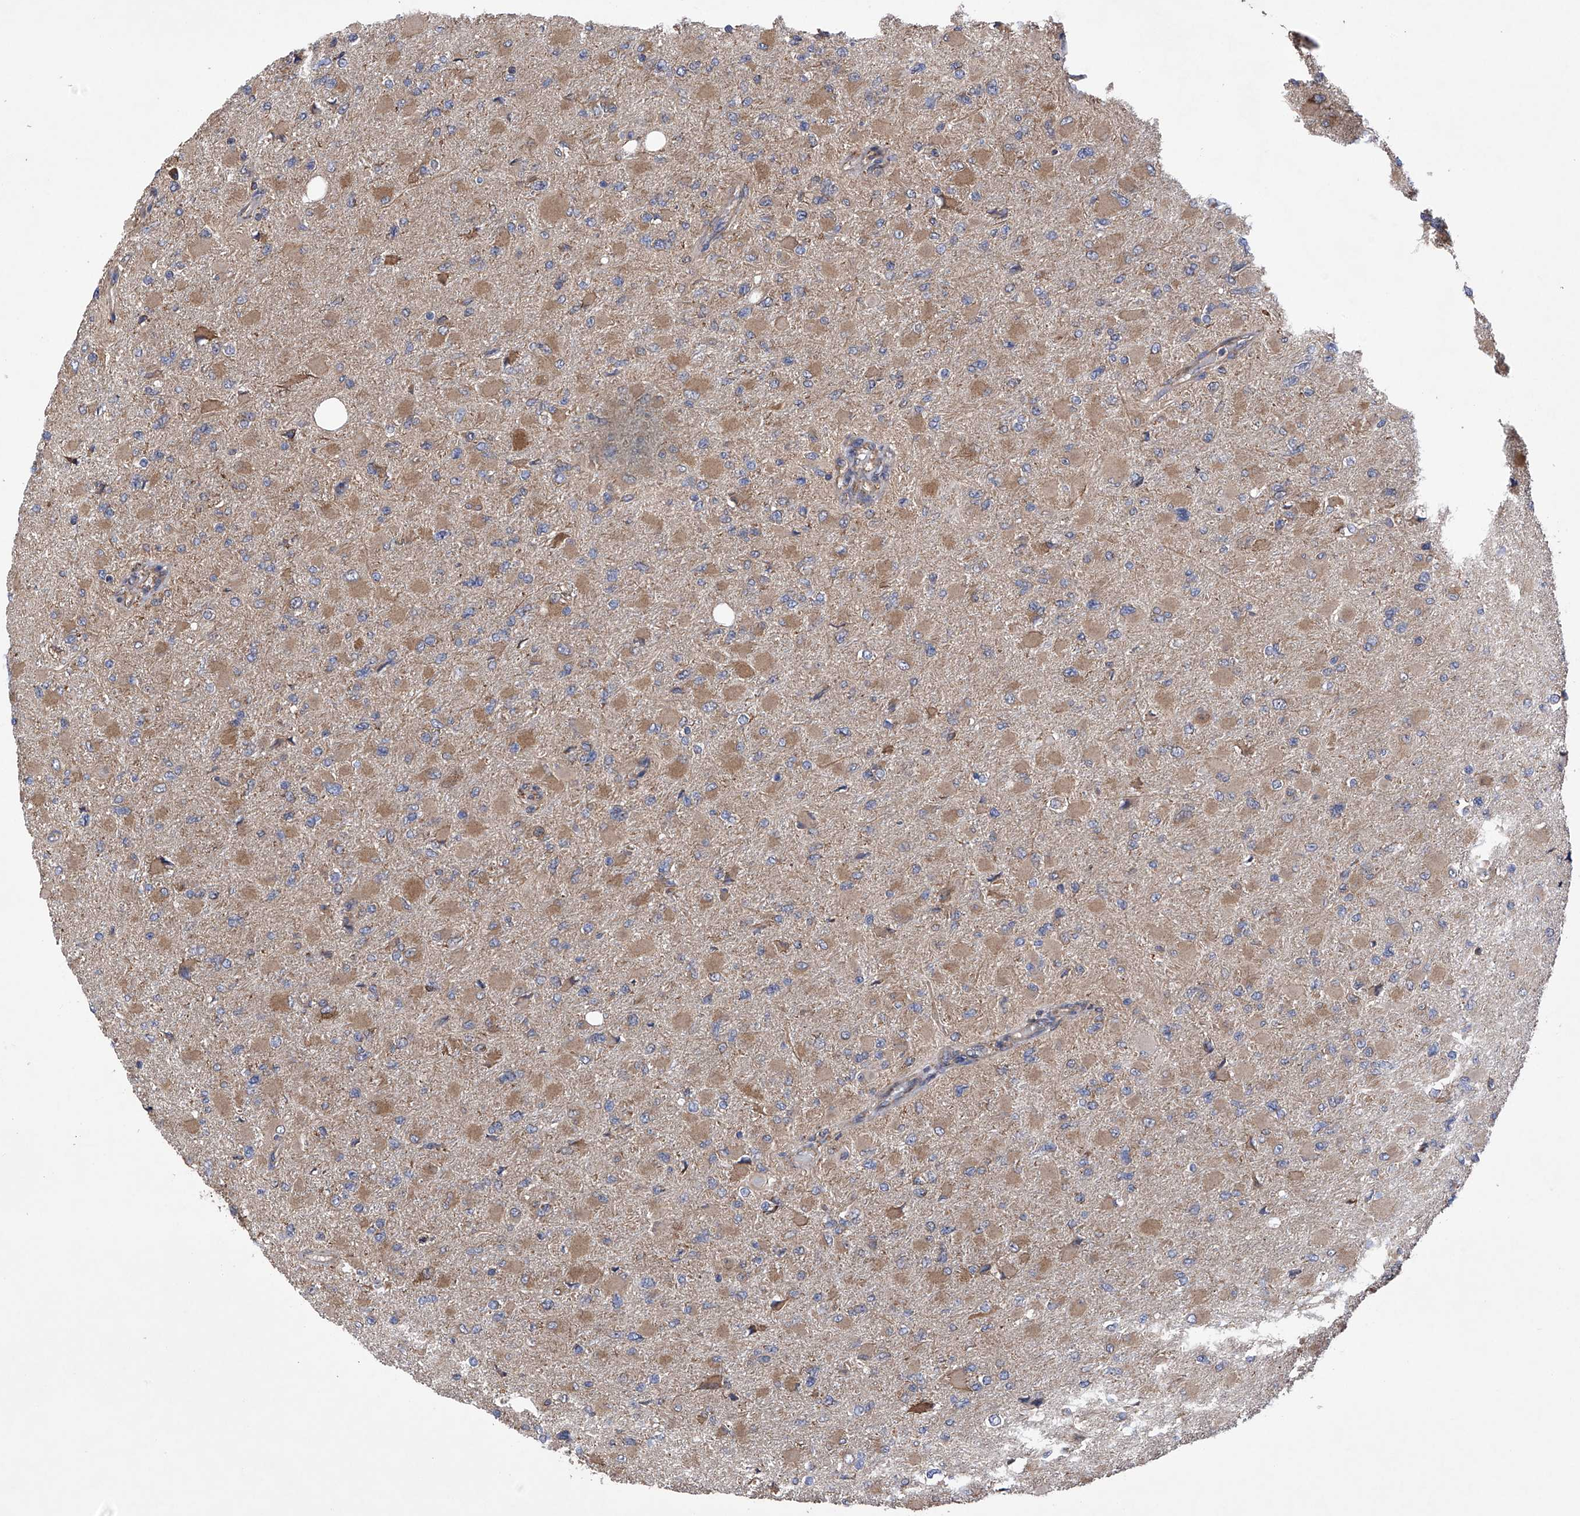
{"staining": {"intensity": "weak", "quantity": "25%-75%", "location": "cytoplasmic/membranous"}, "tissue": "glioma", "cell_type": "Tumor cells", "image_type": "cancer", "snomed": [{"axis": "morphology", "description": "Glioma, malignant, High grade"}, {"axis": "topography", "description": "Cerebral cortex"}], "caption": "There is low levels of weak cytoplasmic/membranous positivity in tumor cells of glioma, as demonstrated by immunohistochemical staining (brown color).", "gene": "DNAH8", "patient": {"sex": "female", "age": 36}}